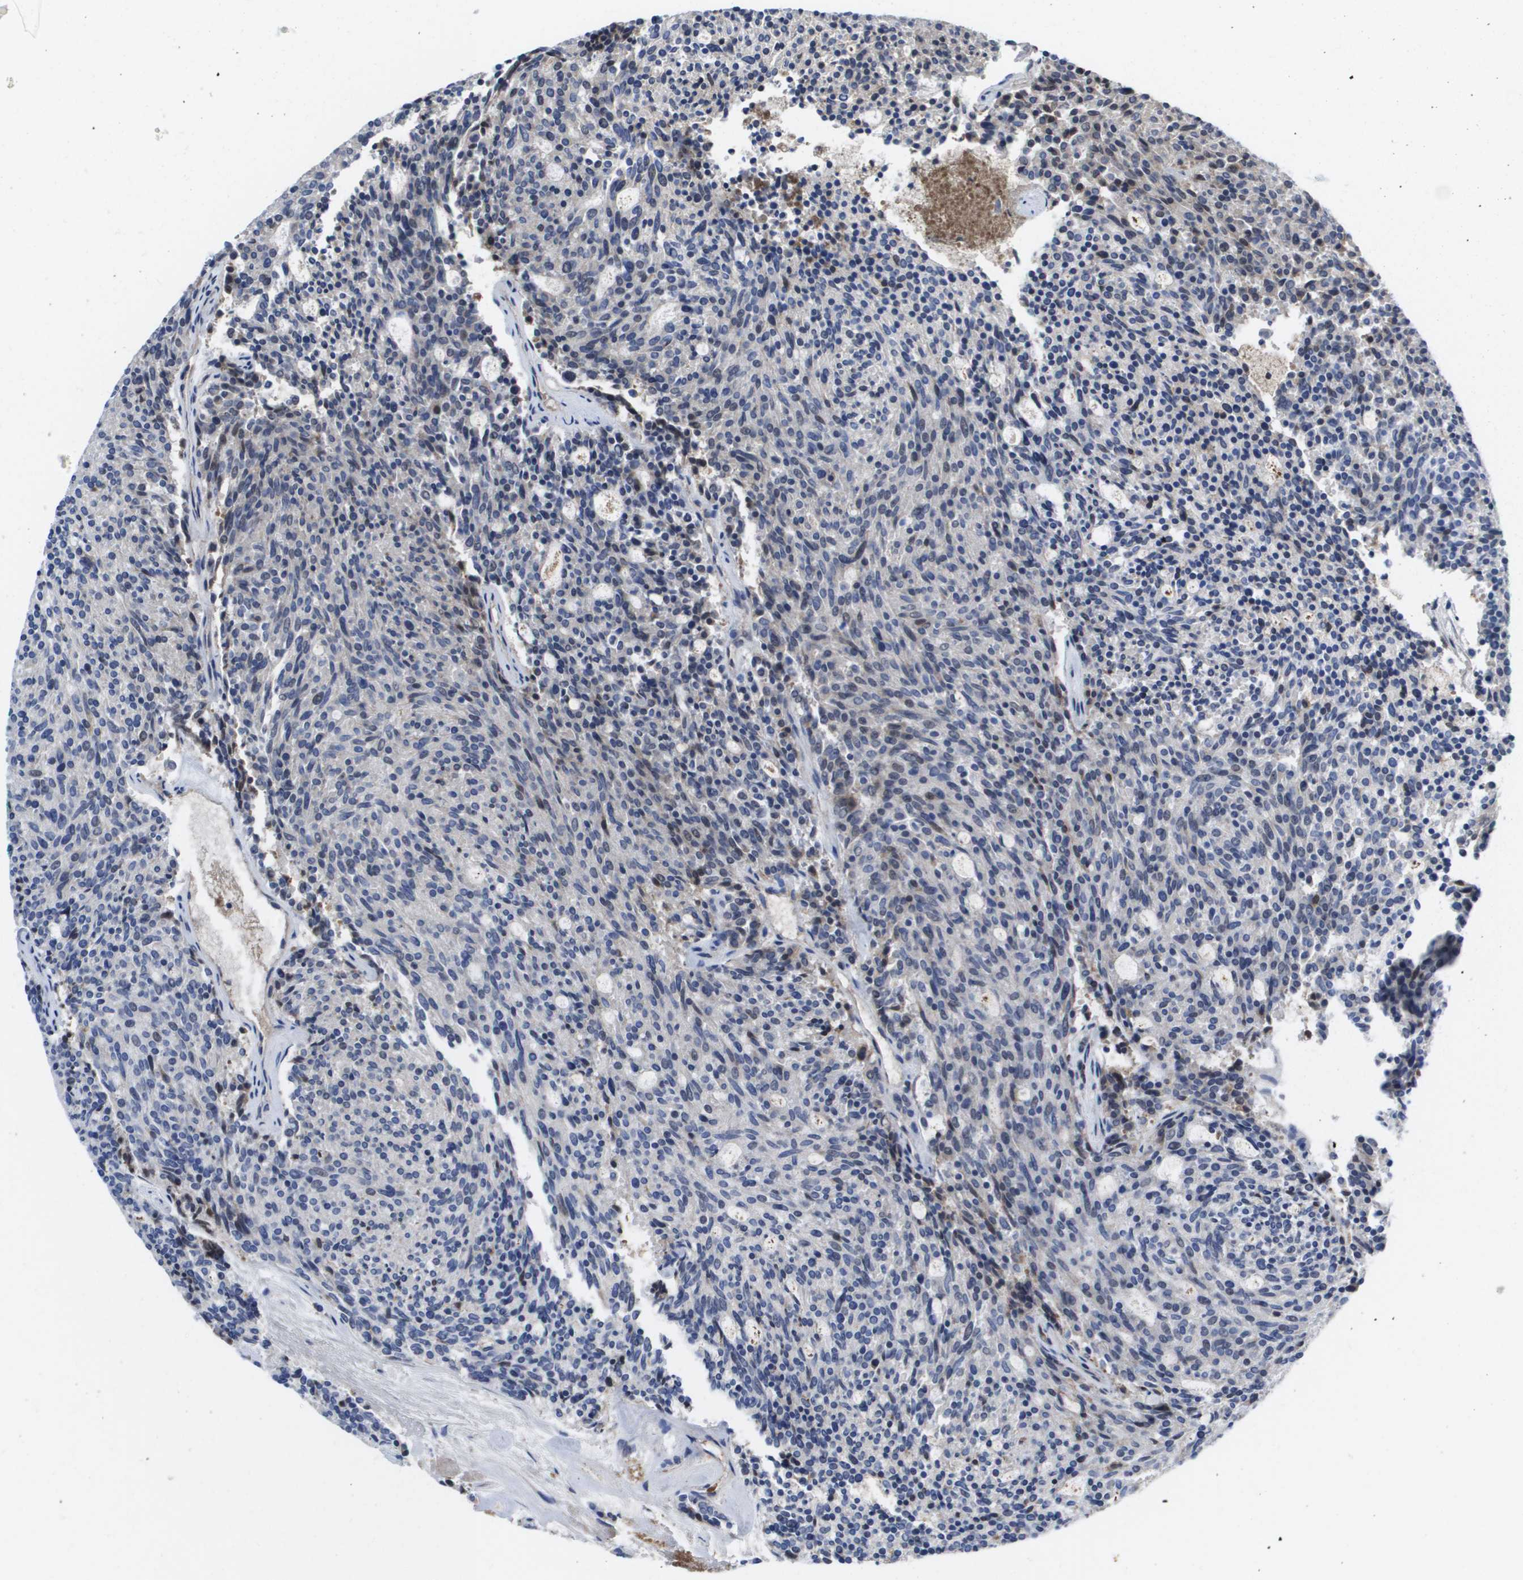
{"staining": {"intensity": "negative", "quantity": "none", "location": "none"}, "tissue": "carcinoid", "cell_type": "Tumor cells", "image_type": "cancer", "snomed": [{"axis": "morphology", "description": "Carcinoid, malignant, NOS"}, {"axis": "topography", "description": "Pancreas"}], "caption": "Immunohistochemistry (IHC) of human carcinoid demonstrates no staining in tumor cells.", "gene": "SERPINC1", "patient": {"sex": "female", "age": 54}}